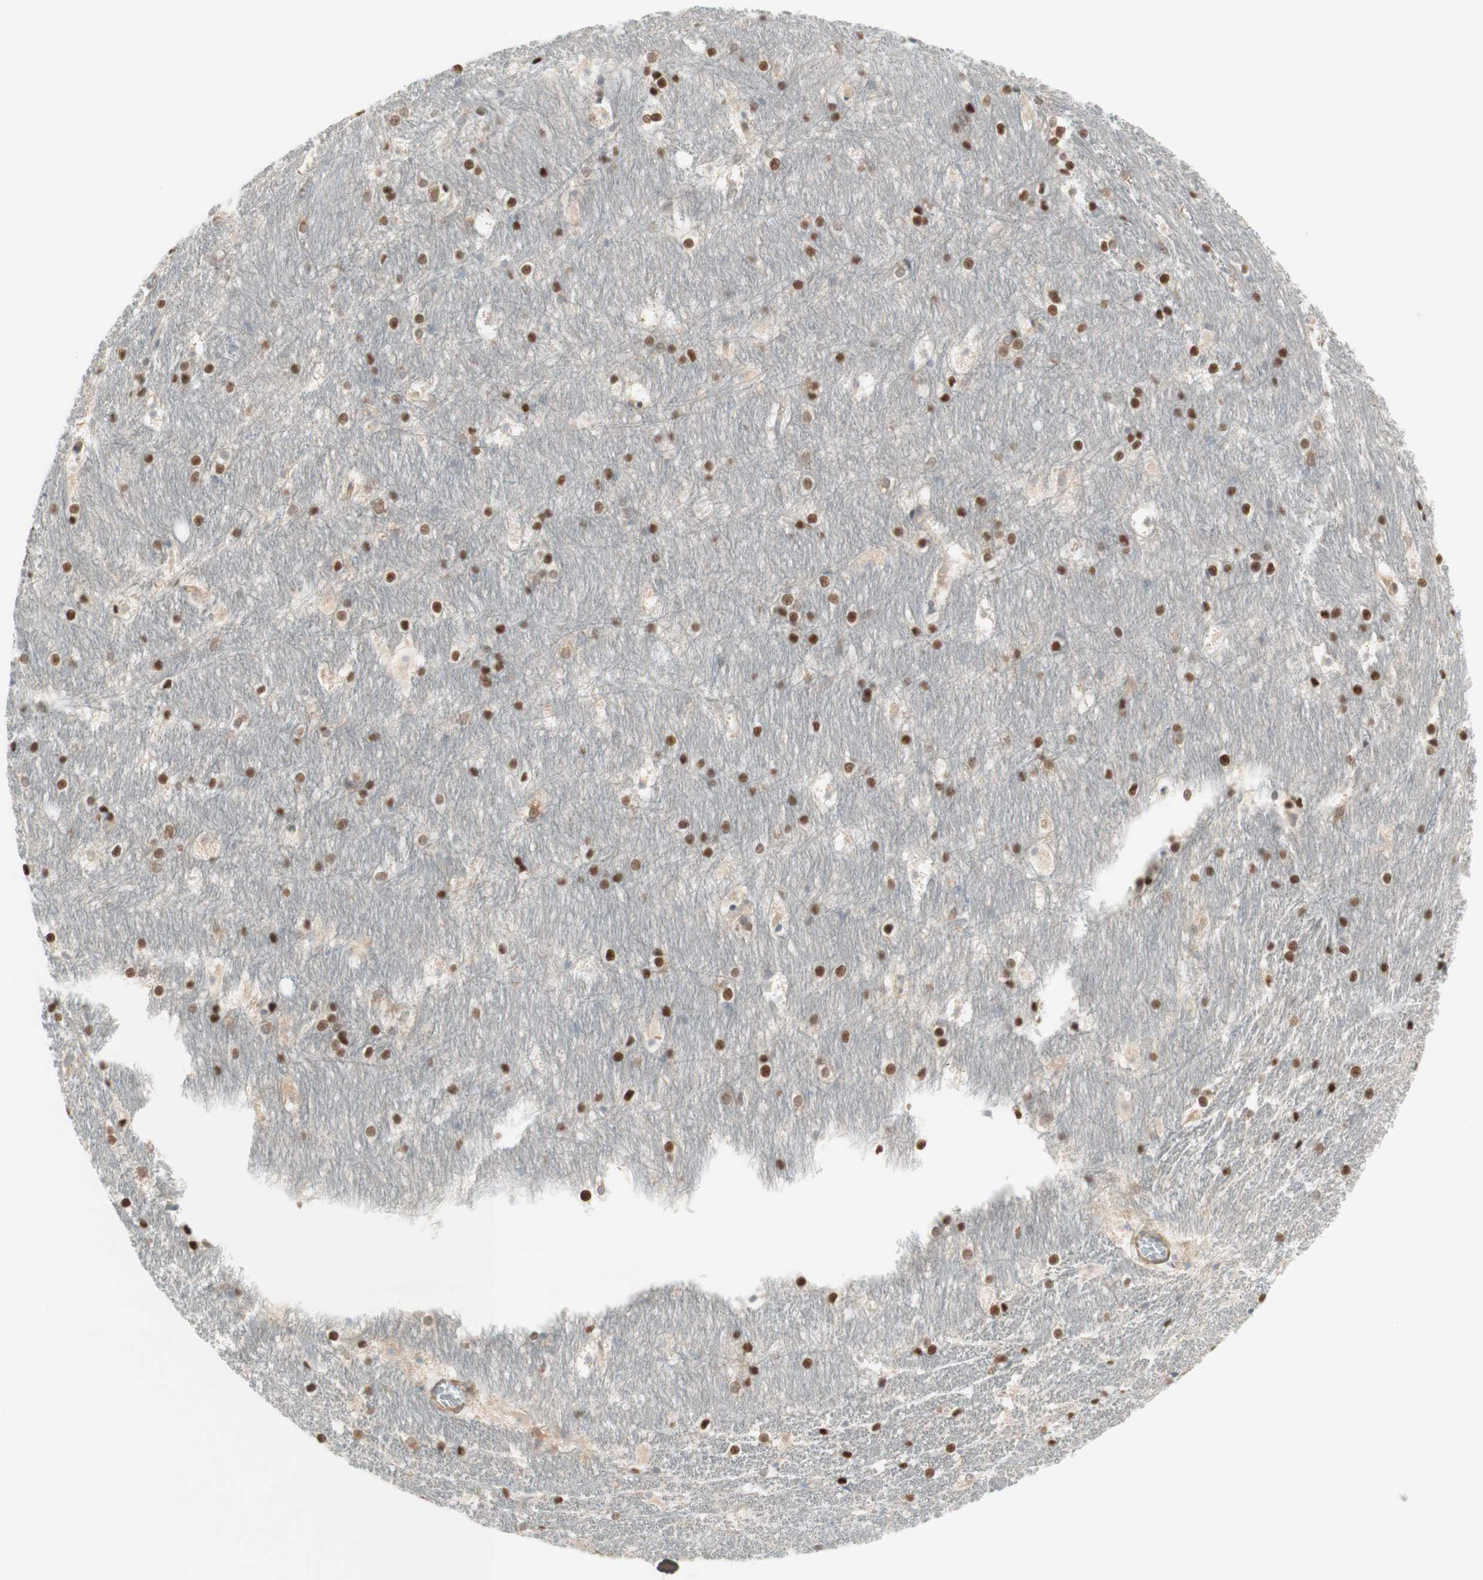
{"staining": {"intensity": "moderate", "quantity": "25%-75%", "location": "nuclear"}, "tissue": "hippocampus", "cell_type": "Glial cells", "image_type": "normal", "snomed": [{"axis": "morphology", "description": "Normal tissue, NOS"}, {"axis": "topography", "description": "Hippocampus"}], "caption": "Immunohistochemistry (IHC) (DAB) staining of unremarkable human hippocampus exhibits moderate nuclear protein expression in approximately 25%-75% of glial cells. Using DAB (3,3'-diaminobenzidine) (brown) and hematoxylin (blue) stains, captured at high magnification using brightfield microscopy.", "gene": "RFNG", "patient": {"sex": "female", "age": 19}}